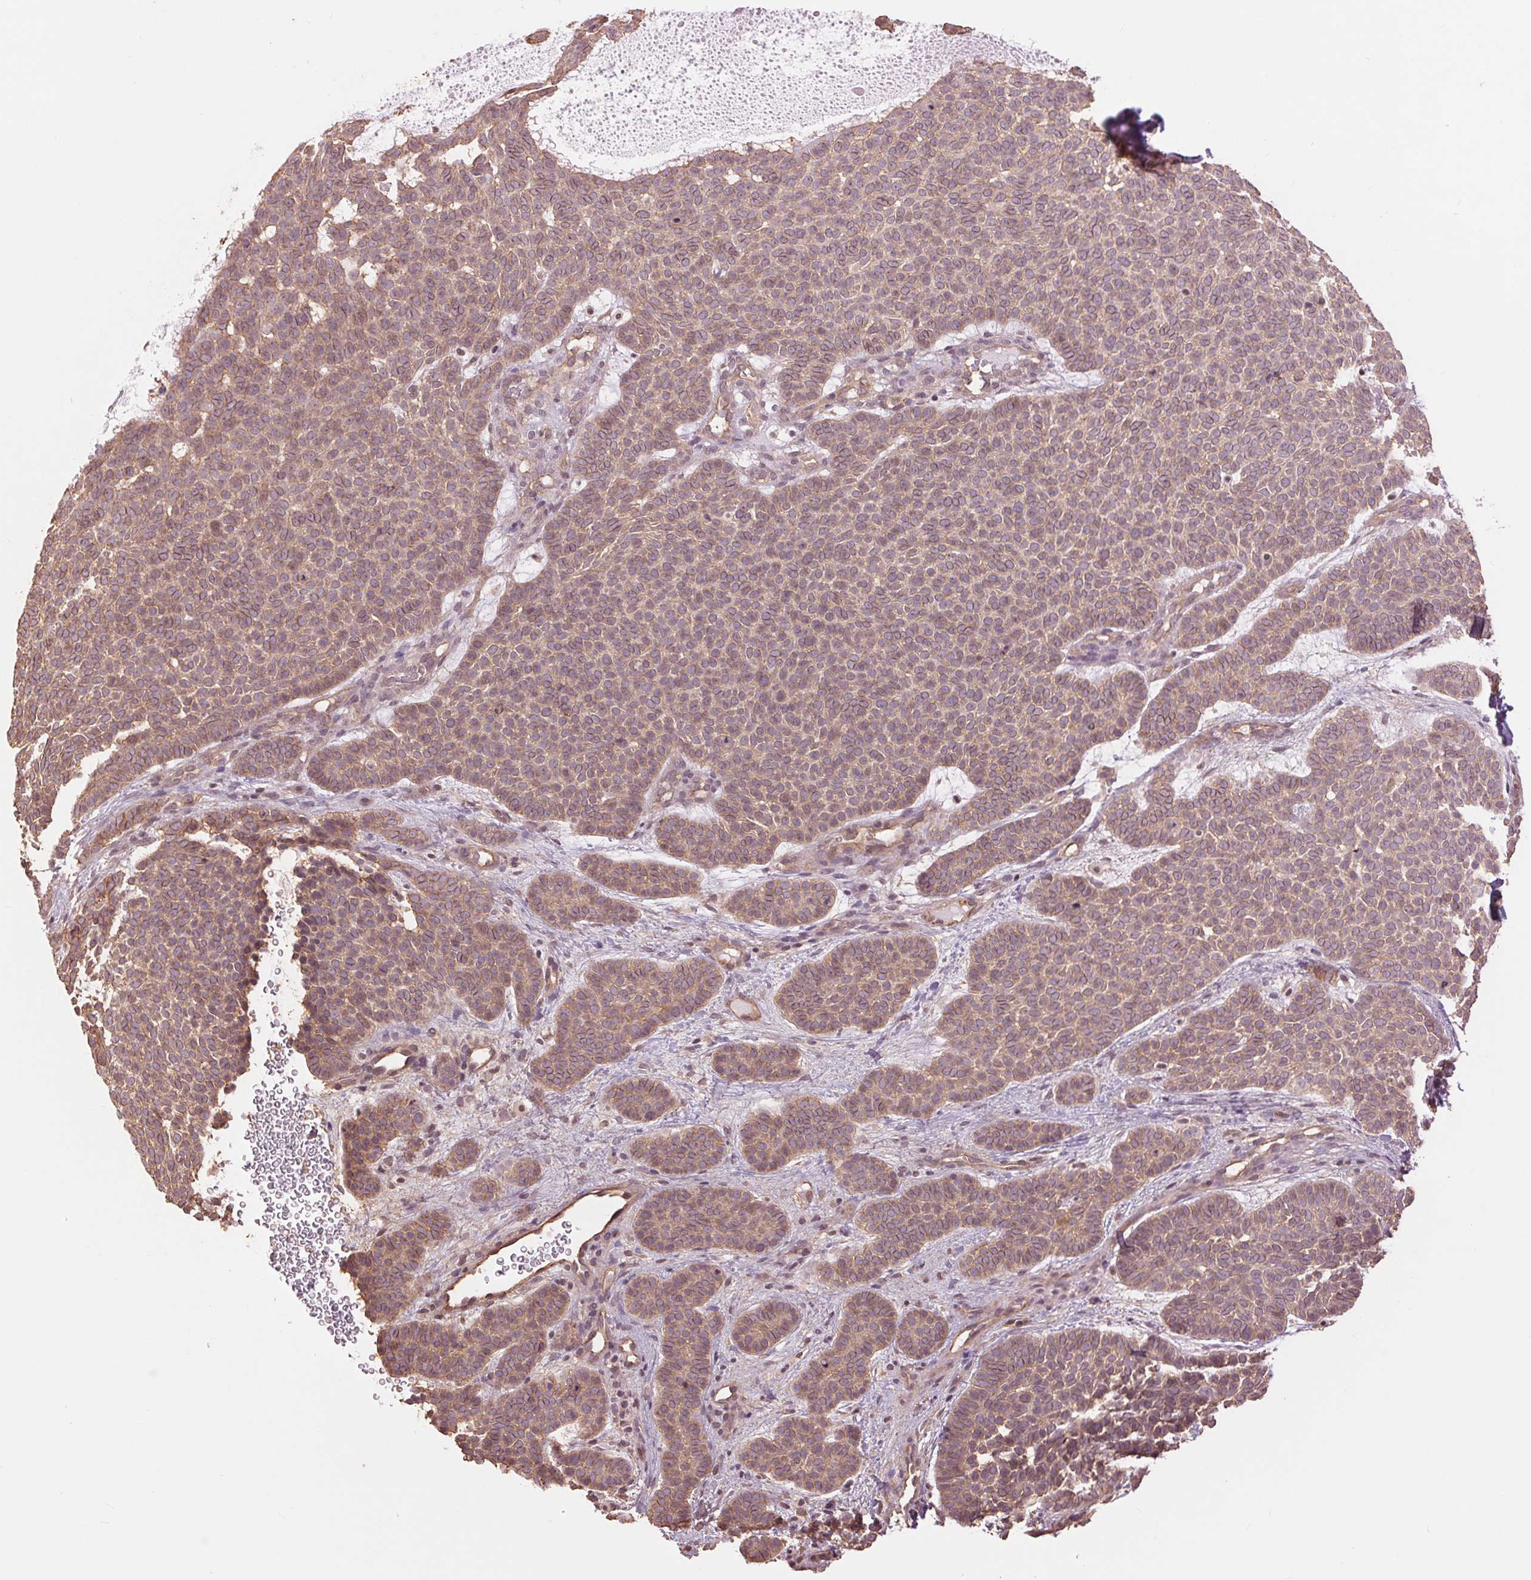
{"staining": {"intensity": "weak", "quantity": "25%-75%", "location": "cytoplasmic/membranous"}, "tissue": "skin cancer", "cell_type": "Tumor cells", "image_type": "cancer", "snomed": [{"axis": "morphology", "description": "Basal cell carcinoma"}, {"axis": "topography", "description": "Skin"}], "caption": "This image displays immunohistochemistry staining of skin basal cell carcinoma, with low weak cytoplasmic/membranous positivity in about 25%-75% of tumor cells.", "gene": "PALM", "patient": {"sex": "female", "age": 82}}